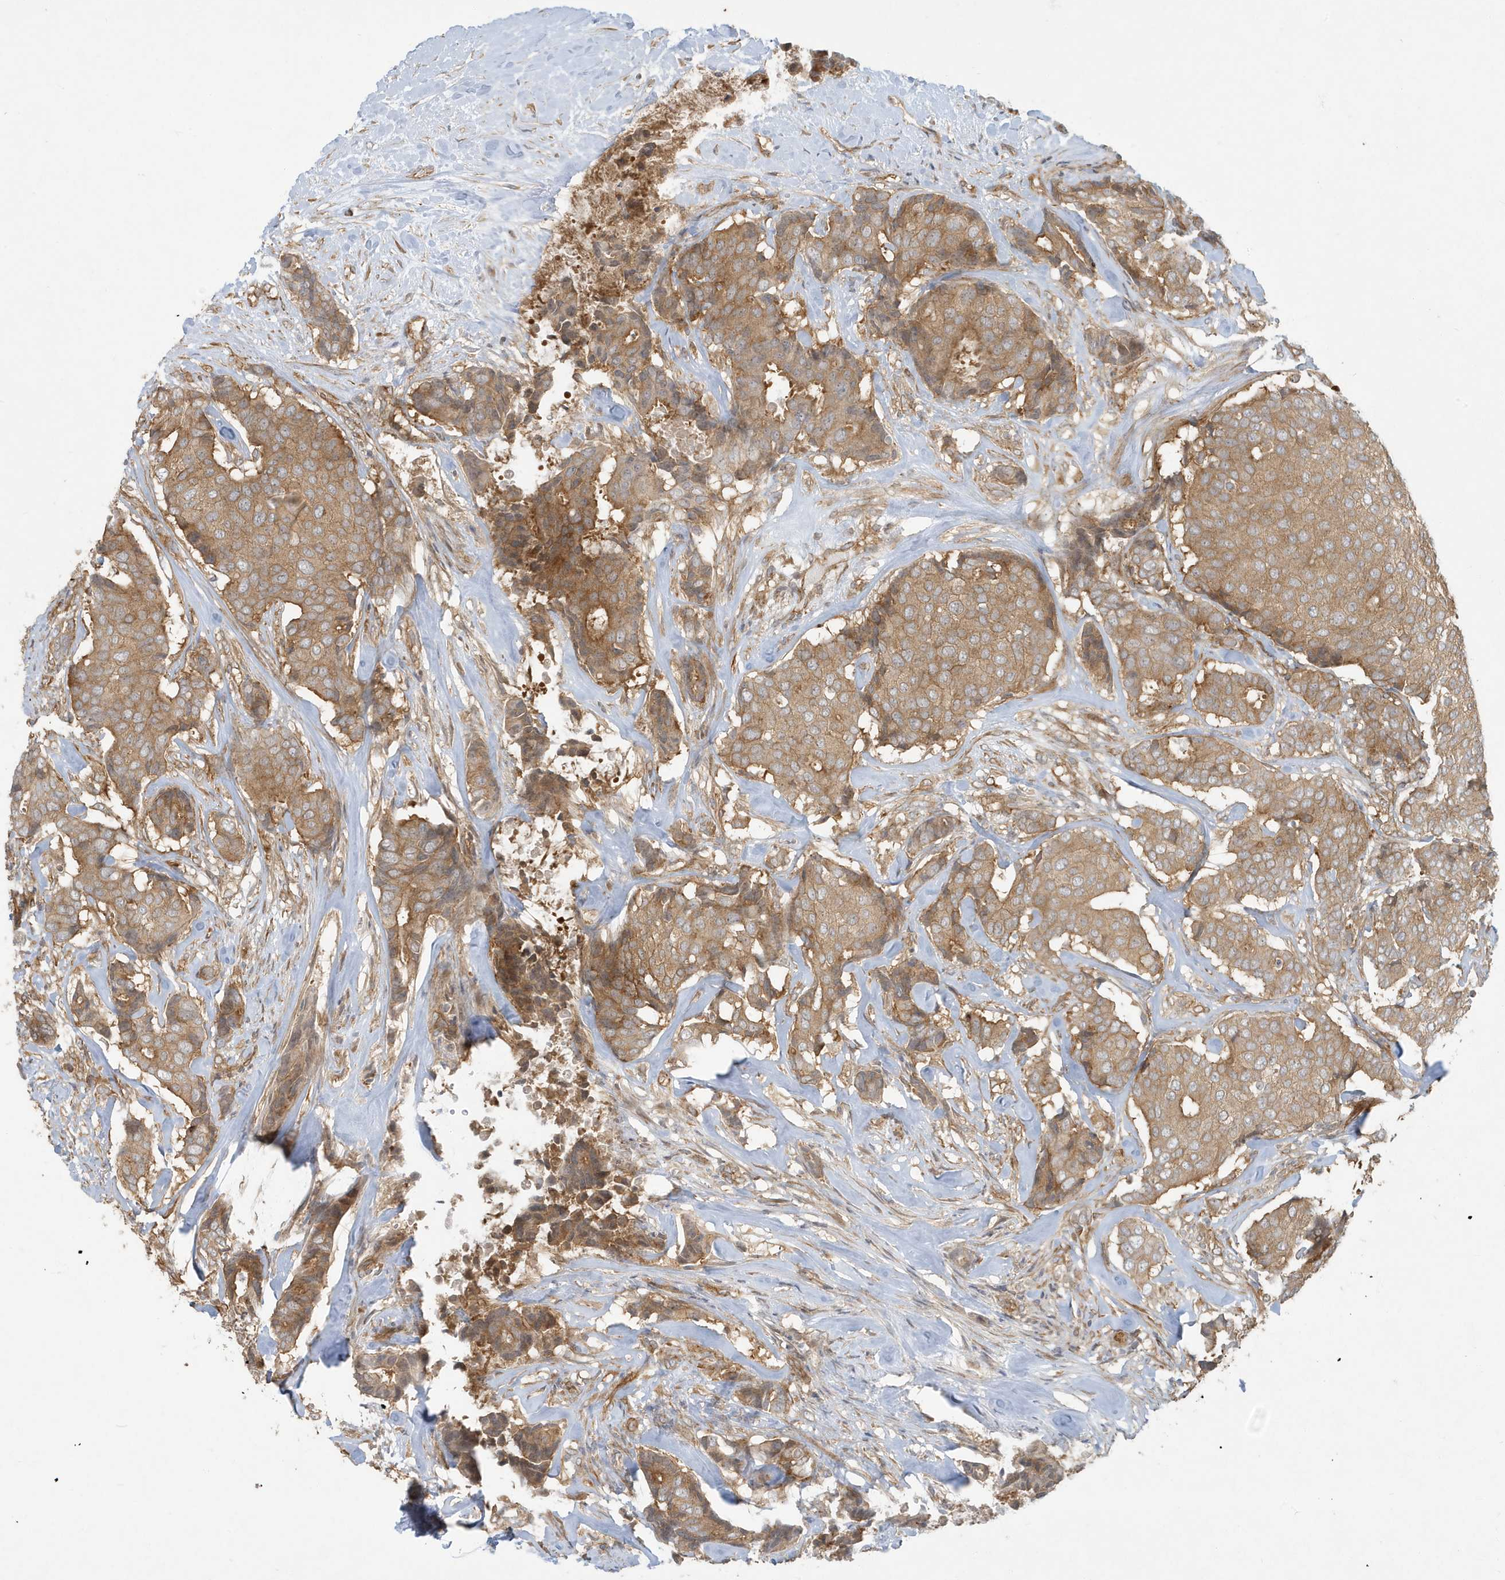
{"staining": {"intensity": "moderate", "quantity": ">75%", "location": "cytoplasmic/membranous"}, "tissue": "breast cancer", "cell_type": "Tumor cells", "image_type": "cancer", "snomed": [{"axis": "morphology", "description": "Duct carcinoma"}, {"axis": "topography", "description": "Breast"}], "caption": "Moderate cytoplasmic/membranous staining for a protein is seen in approximately >75% of tumor cells of intraductal carcinoma (breast) using immunohistochemistry (IHC).", "gene": "ATP23", "patient": {"sex": "female", "age": 75}}